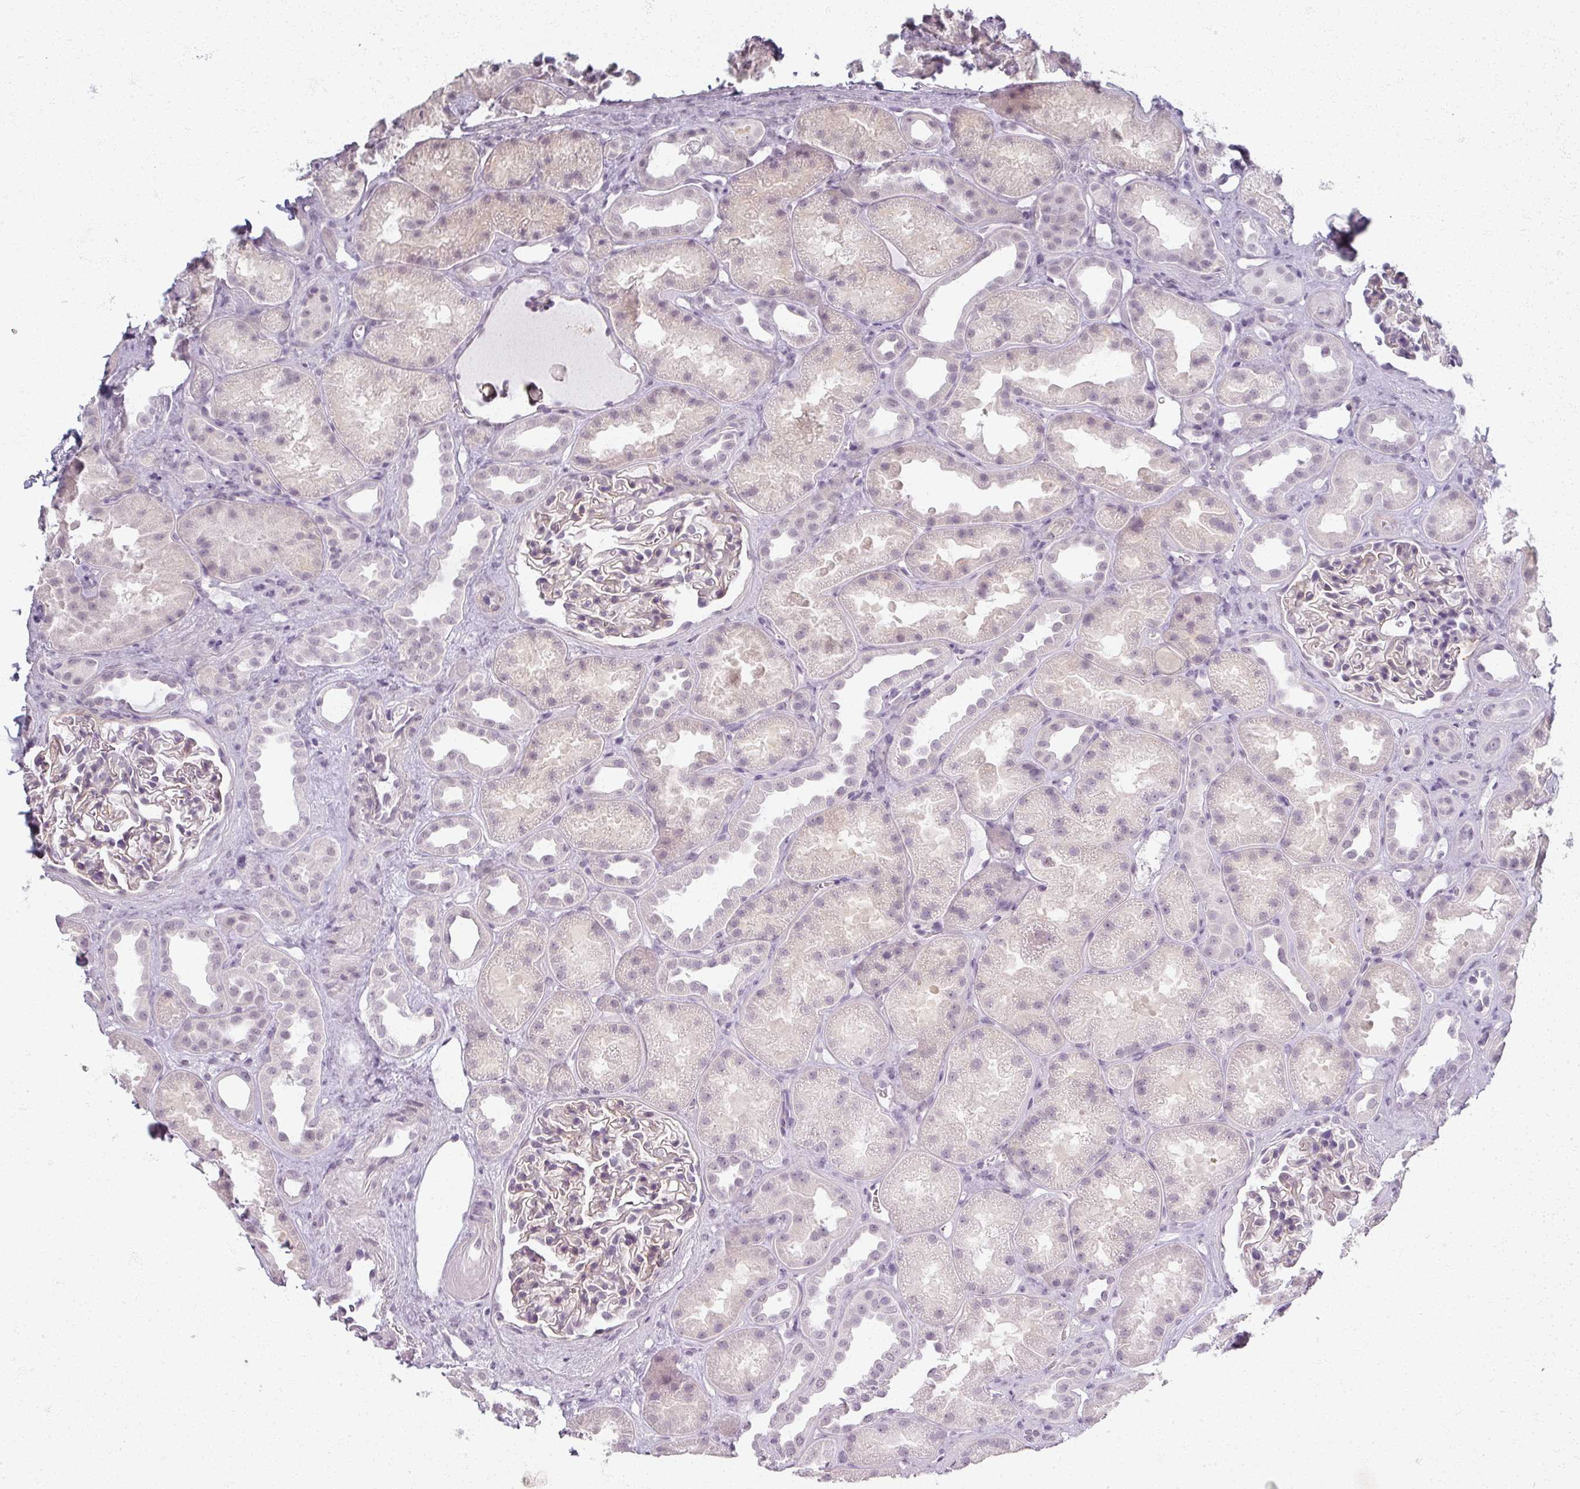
{"staining": {"intensity": "negative", "quantity": "none", "location": "none"}, "tissue": "kidney", "cell_type": "Cells in glomeruli", "image_type": "normal", "snomed": [{"axis": "morphology", "description": "Normal tissue, NOS"}, {"axis": "topography", "description": "Kidney"}], "caption": "Protein analysis of normal kidney shows no significant positivity in cells in glomeruli. (Brightfield microscopy of DAB (3,3'-diaminobenzidine) immunohistochemistry at high magnification).", "gene": "RFPL2", "patient": {"sex": "male", "age": 61}}